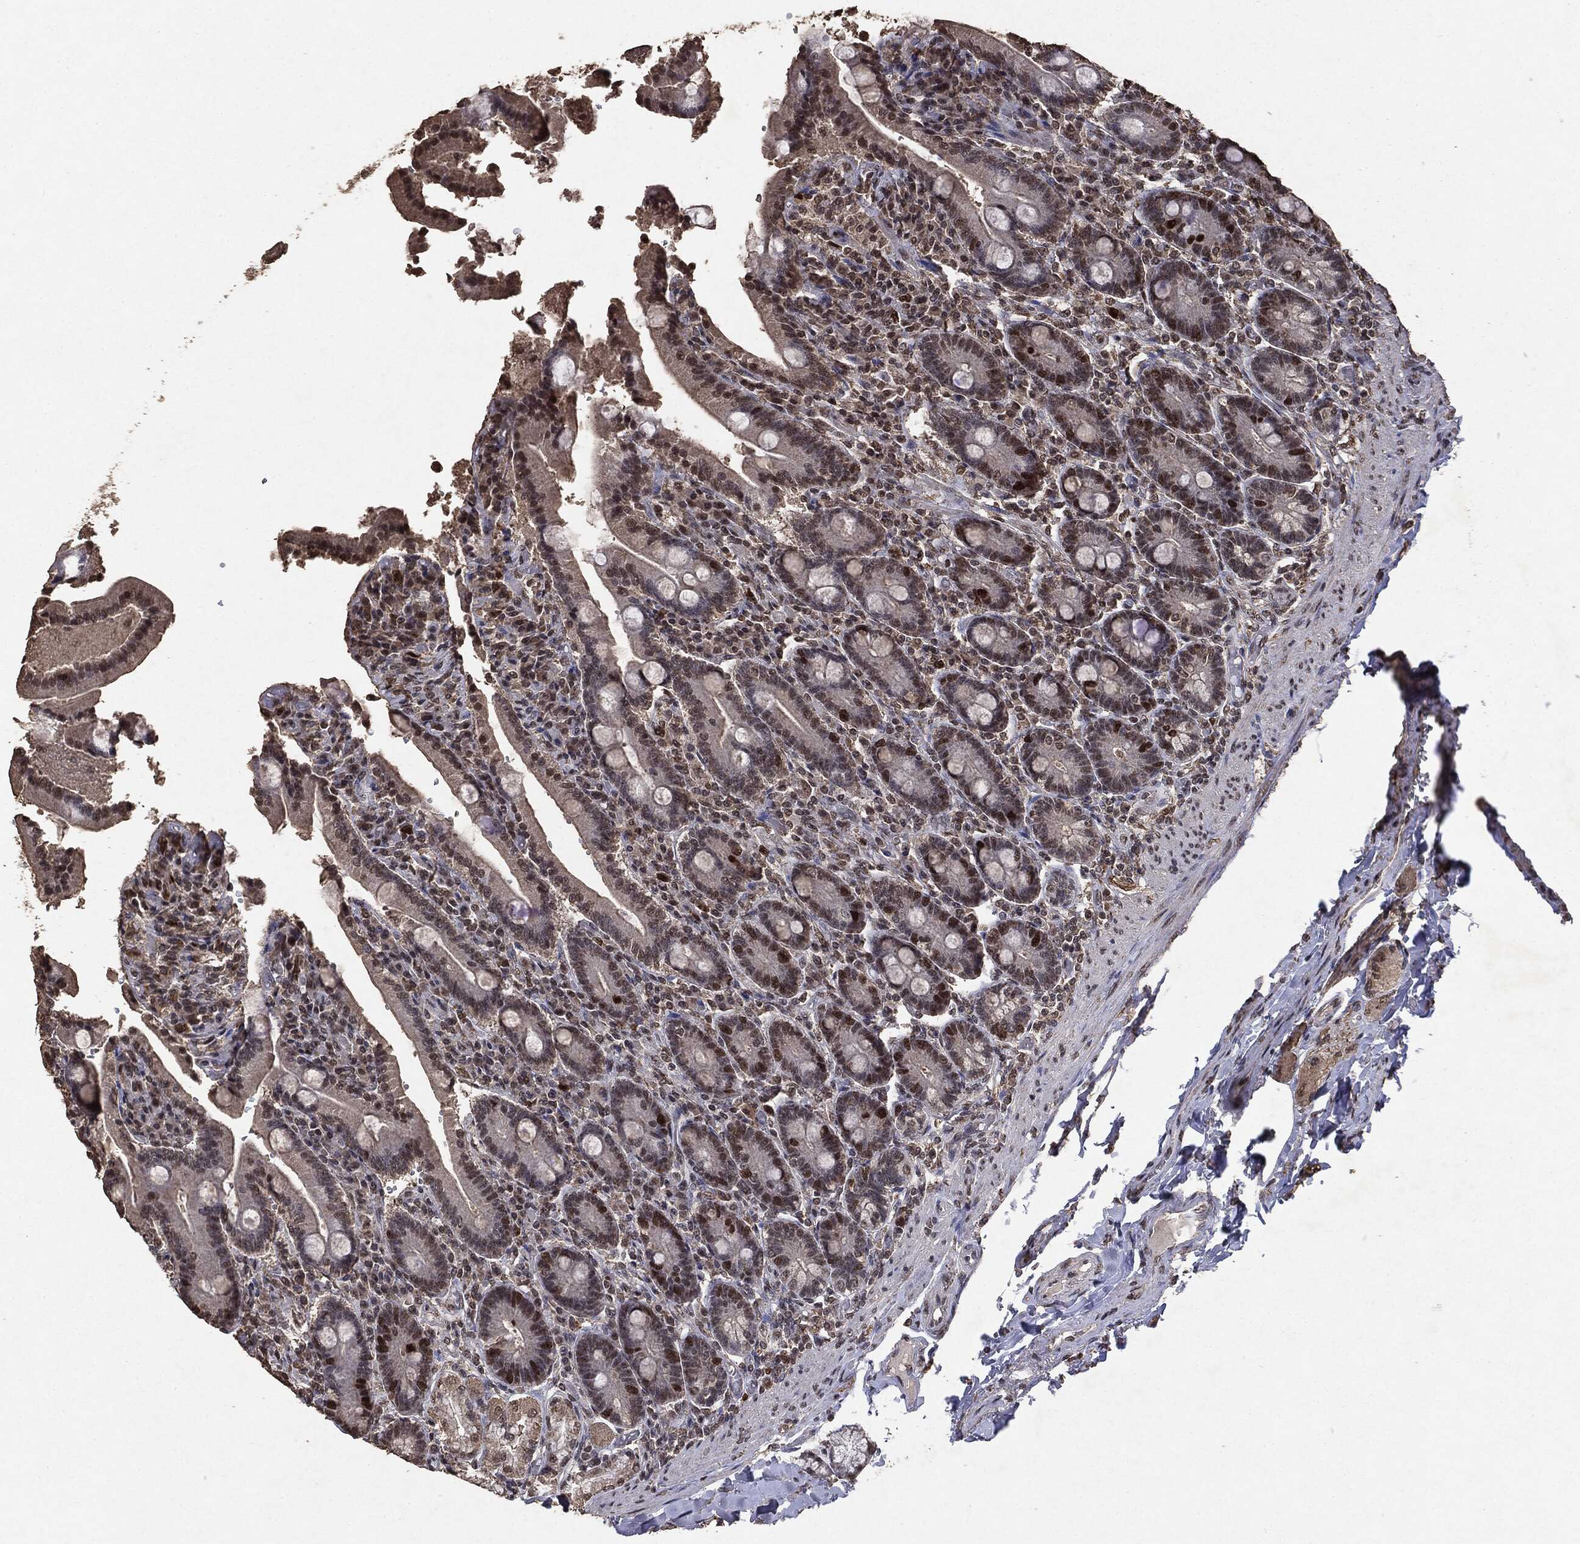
{"staining": {"intensity": "moderate", "quantity": "<25%", "location": "nuclear"}, "tissue": "duodenum", "cell_type": "Glandular cells", "image_type": "normal", "snomed": [{"axis": "morphology", "description": "Normal tissue, NOS"}, {"axis": "topography", "description": "Duodenum"}], "caption": "Moderate nuclear expression is seen in about <25% of glandular cells in normal duodenum. (brown staining indicates protein expression, while blue staining denotes nuclei).", "gene": "RAD18", "patient": {"sex": "female", "age": 62}}